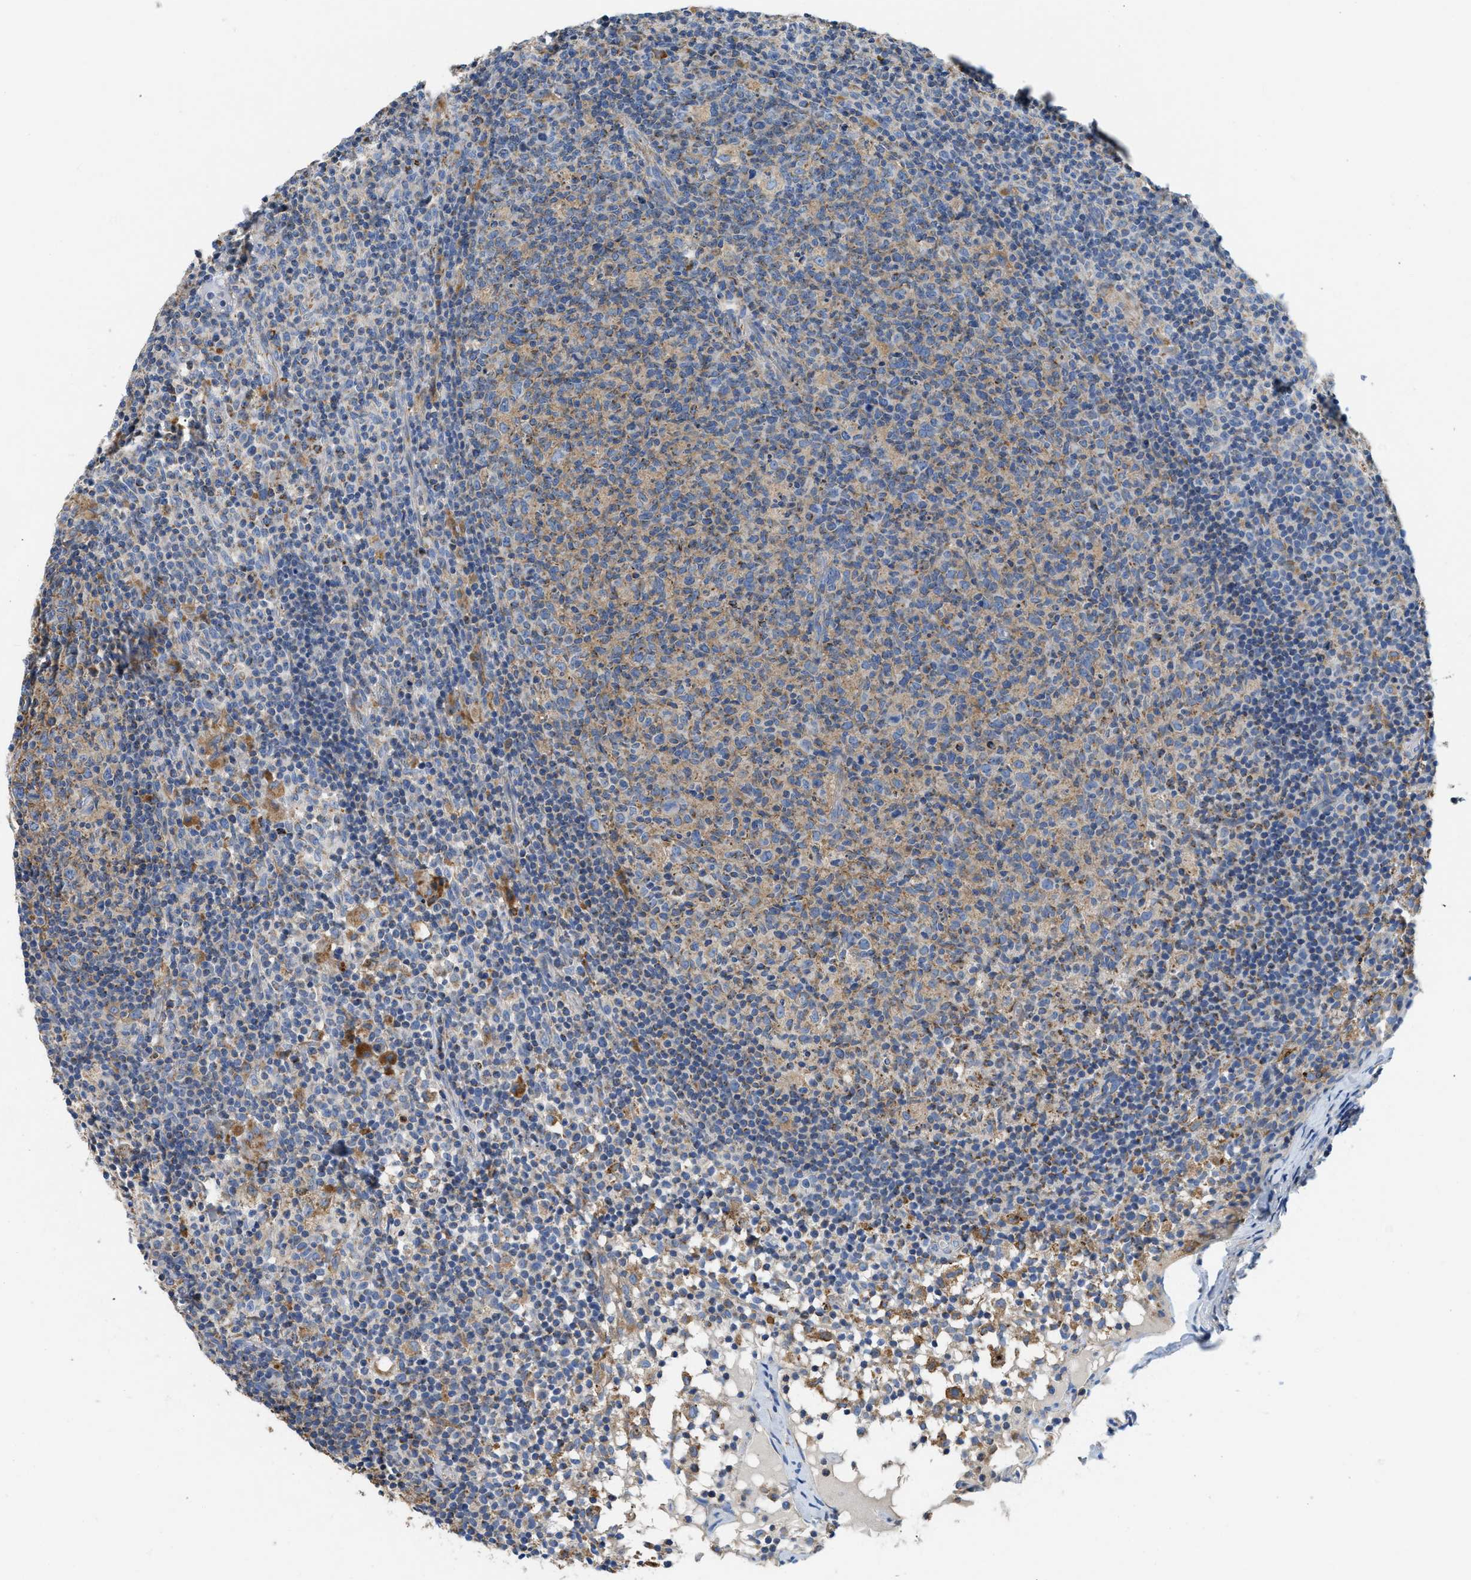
{"staining": {"intensity": "weak", "quantity": ">75%", "location": "cytoplasmic/membranous"}, "tissue": "lymph node", "cell_type": "Germinal center cells", "image_type": "normal", "snomed": [{"axis": "morphology", "description": "Normal tissue, NOS"}, {"axis": "morphology", "description": "Inflammation, NOS"}, {"axis": "topography", "description": "Lymph node"}], "caption": "The micrograph exhibits immunohistochemical staining of benign lymph node. There is weak cytoplasmic/membranous positivity is present in approximately >75% of germinal center cells.", "gene": "SLC25A13", "patient": {"sex": "male", "age": 55}}